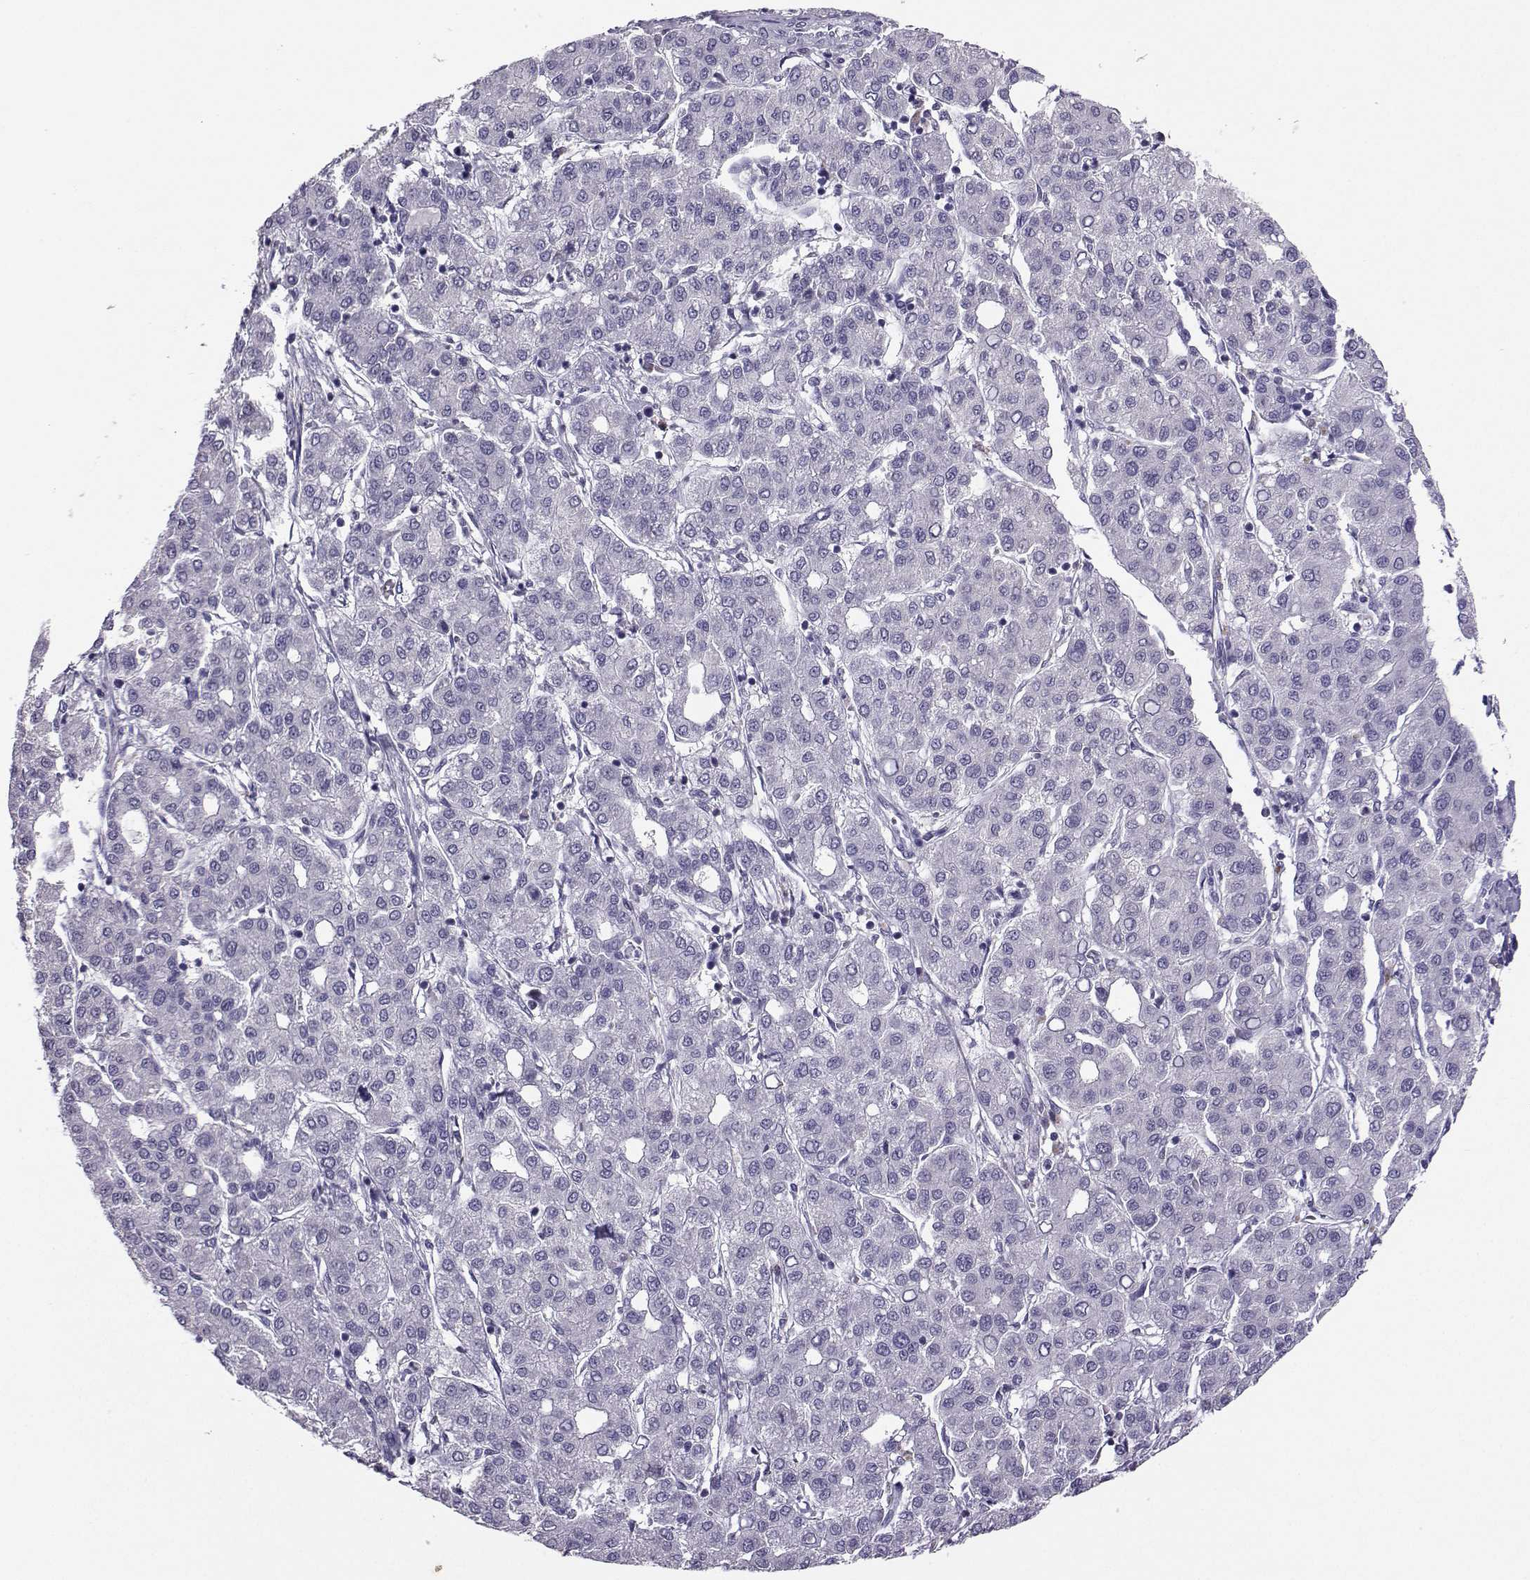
{"staining": {"intensity": "negative", "quantity": "none", "location": "none"}, "tissue": "liver cancer", "cell_type": "Tumor cells", "image_type": "cancer", "snomed": [{"axis": "morphology", "description": "Carcinoma, Hepatocellular, NOS"}, {"axis": "topography", "description": "Liver"}], "caption": "Tumor cells show no significant protein positivity in liver cancer (hepatocellular carcinoma). Nuclei are stained in blue.", "gene": "TBR1", "patient": {"sex": "male", "age": 65}}